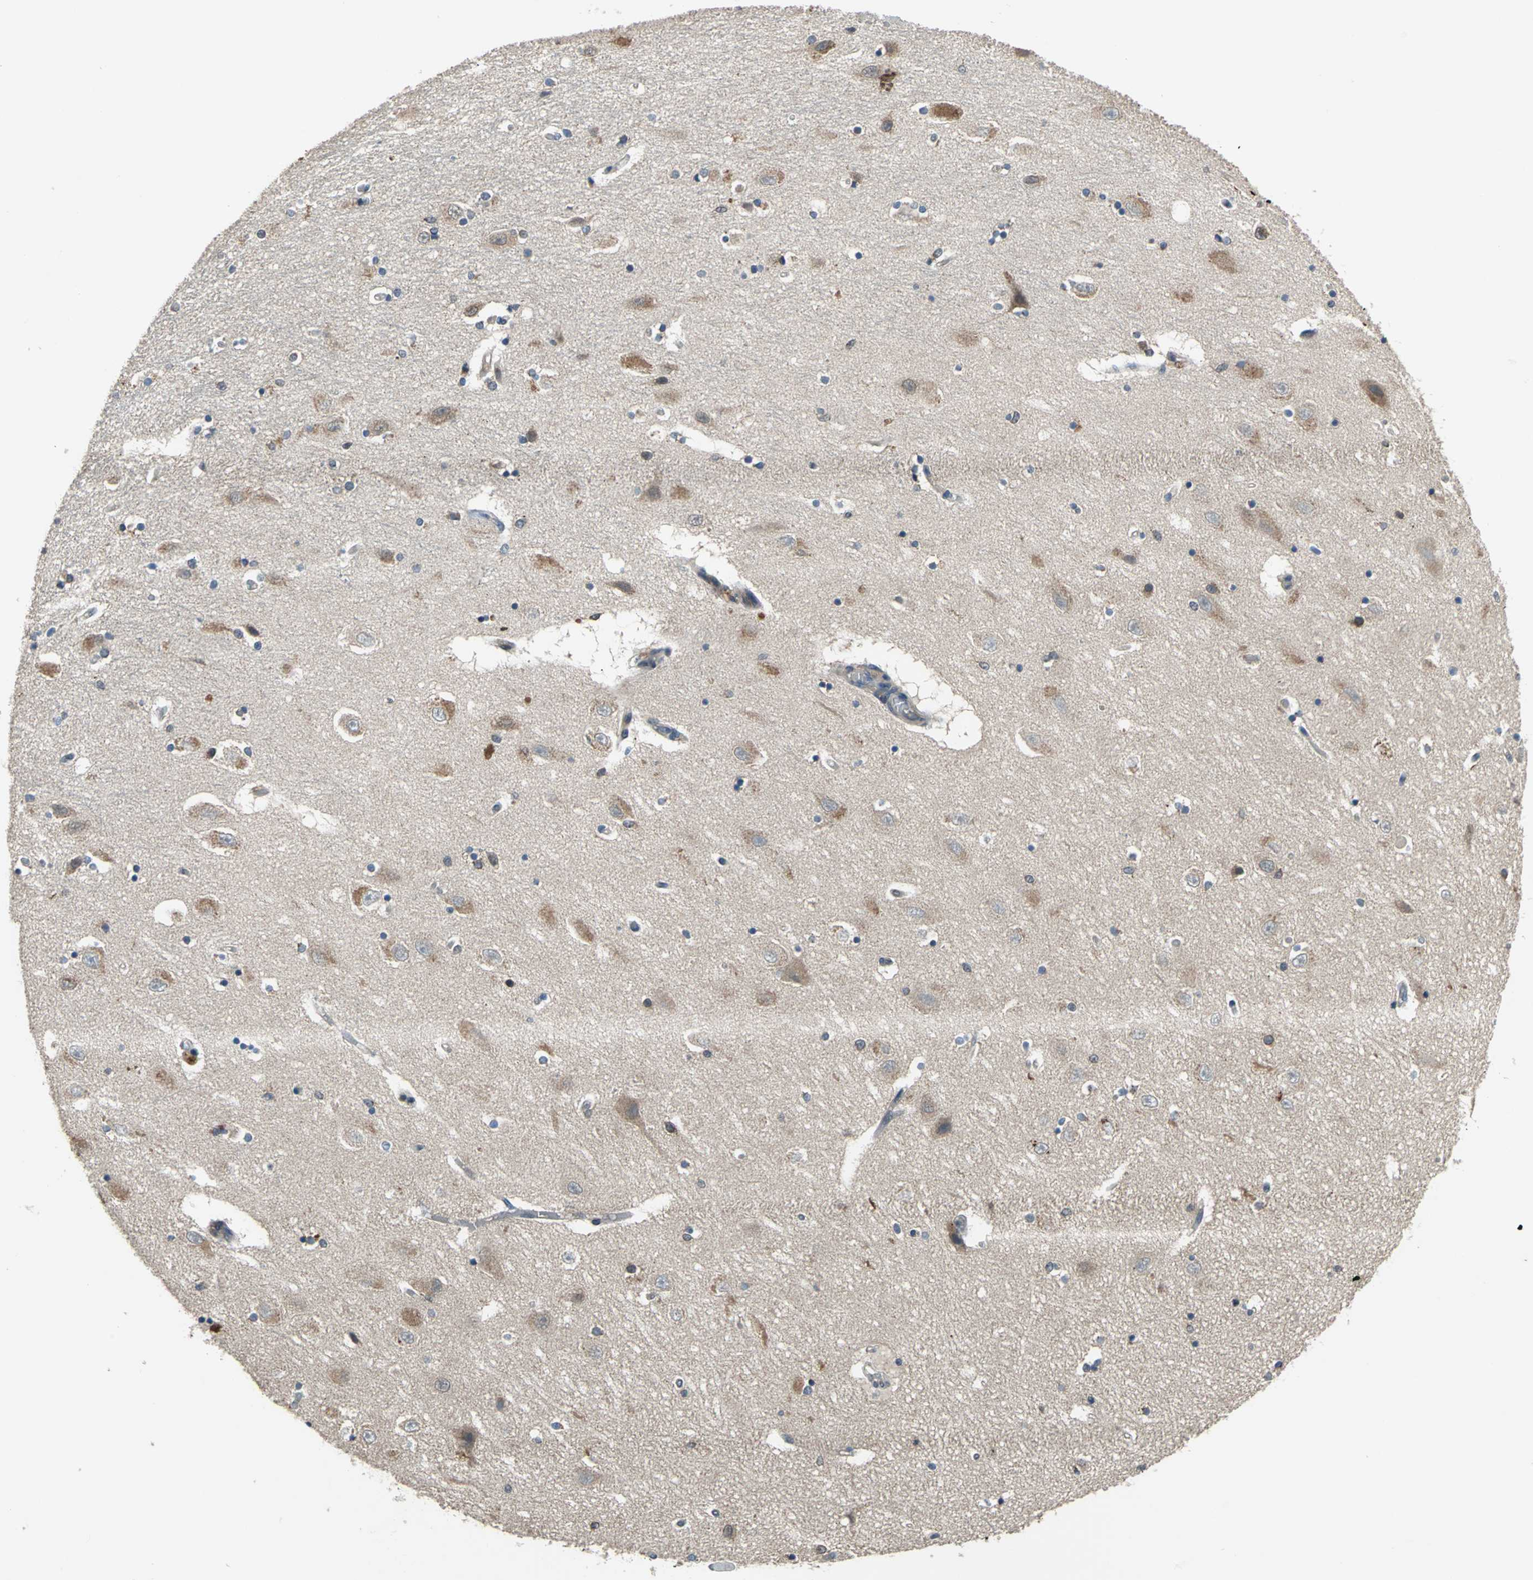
{"staining": {"intensity": "moderate", "quantity": "<25%", "location": "cytoplasmic/membranous"}, "tissue": "hippocampus", "cell_type": "Glial cells", "image_type": "normal", "snomed": [{"axis": "morphology", "description": "Normal tissue, NOS"}, {"axis": "topography", "description": "Hippocampus"}], "caption": "This is an image of immunohistochemistry (IHC) staining of benign hippocampus, which shows moderate expression in the cytoplasmic/membranous of glial cells.", "gene": "NFKBIE", "patient": {"sex": "female", "age": 54}}